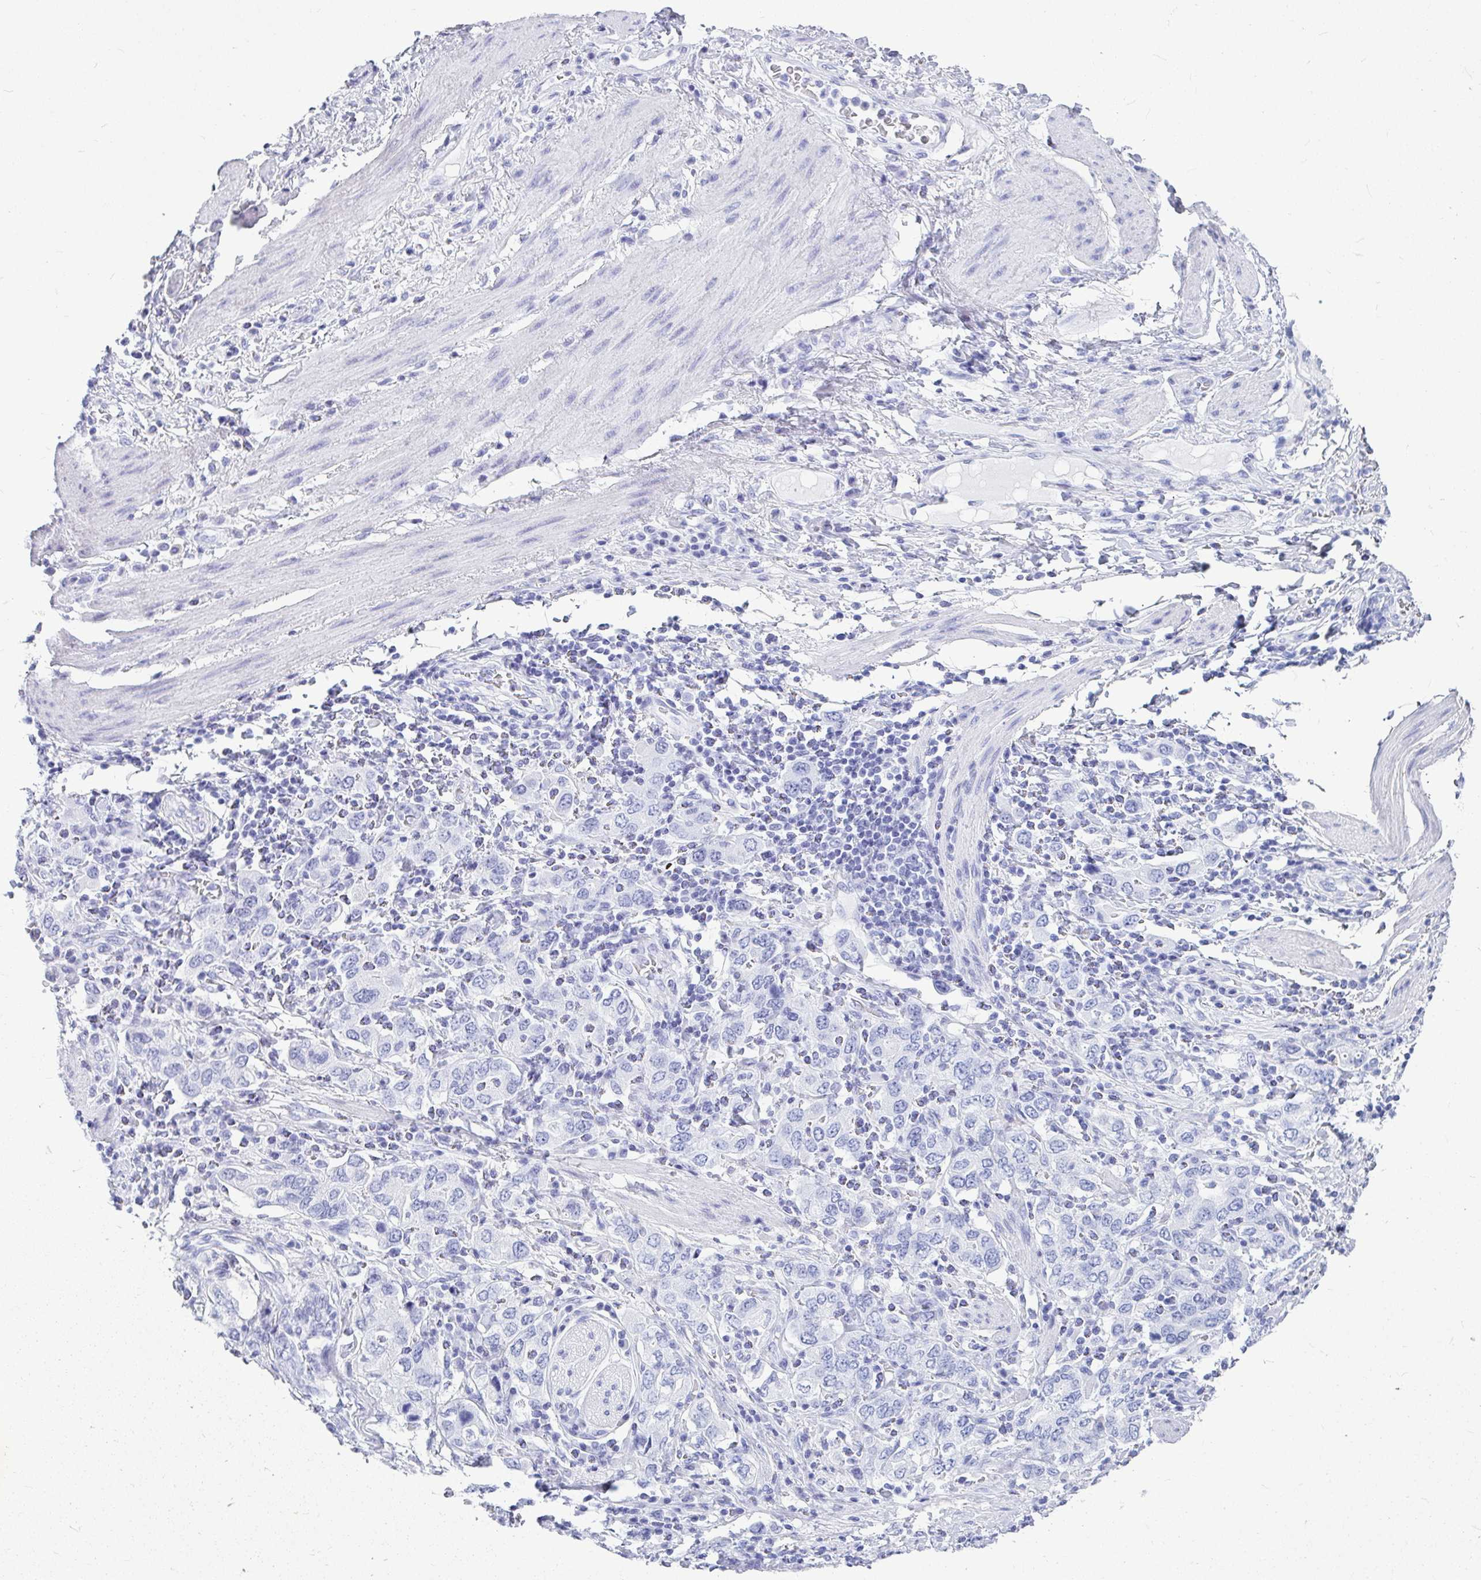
{"staining": {"intensity": "negative", "quantity": "none", "location": "none"}, "tissue": "stomach cancer", "cell_type": "Tumor cells", "image_type": "cancer", "snomed": [{"axis": "morphology", "description": "Adenocarcinoma, NOS"}, {"axis": "topography", "description": "Stomach, upper"}, {"axis": "topography", "description": "Stomach"}], "caption": "A high-resolution micrograph shows immunohistochemistry staining of stomach cancer, which exhibits no significant expression in tumor cells. (DAB immunohistochemistry with hematoxylin counter stain).", "gene": "OR5J2", "patient": {"sex": "male", "age": 62}}